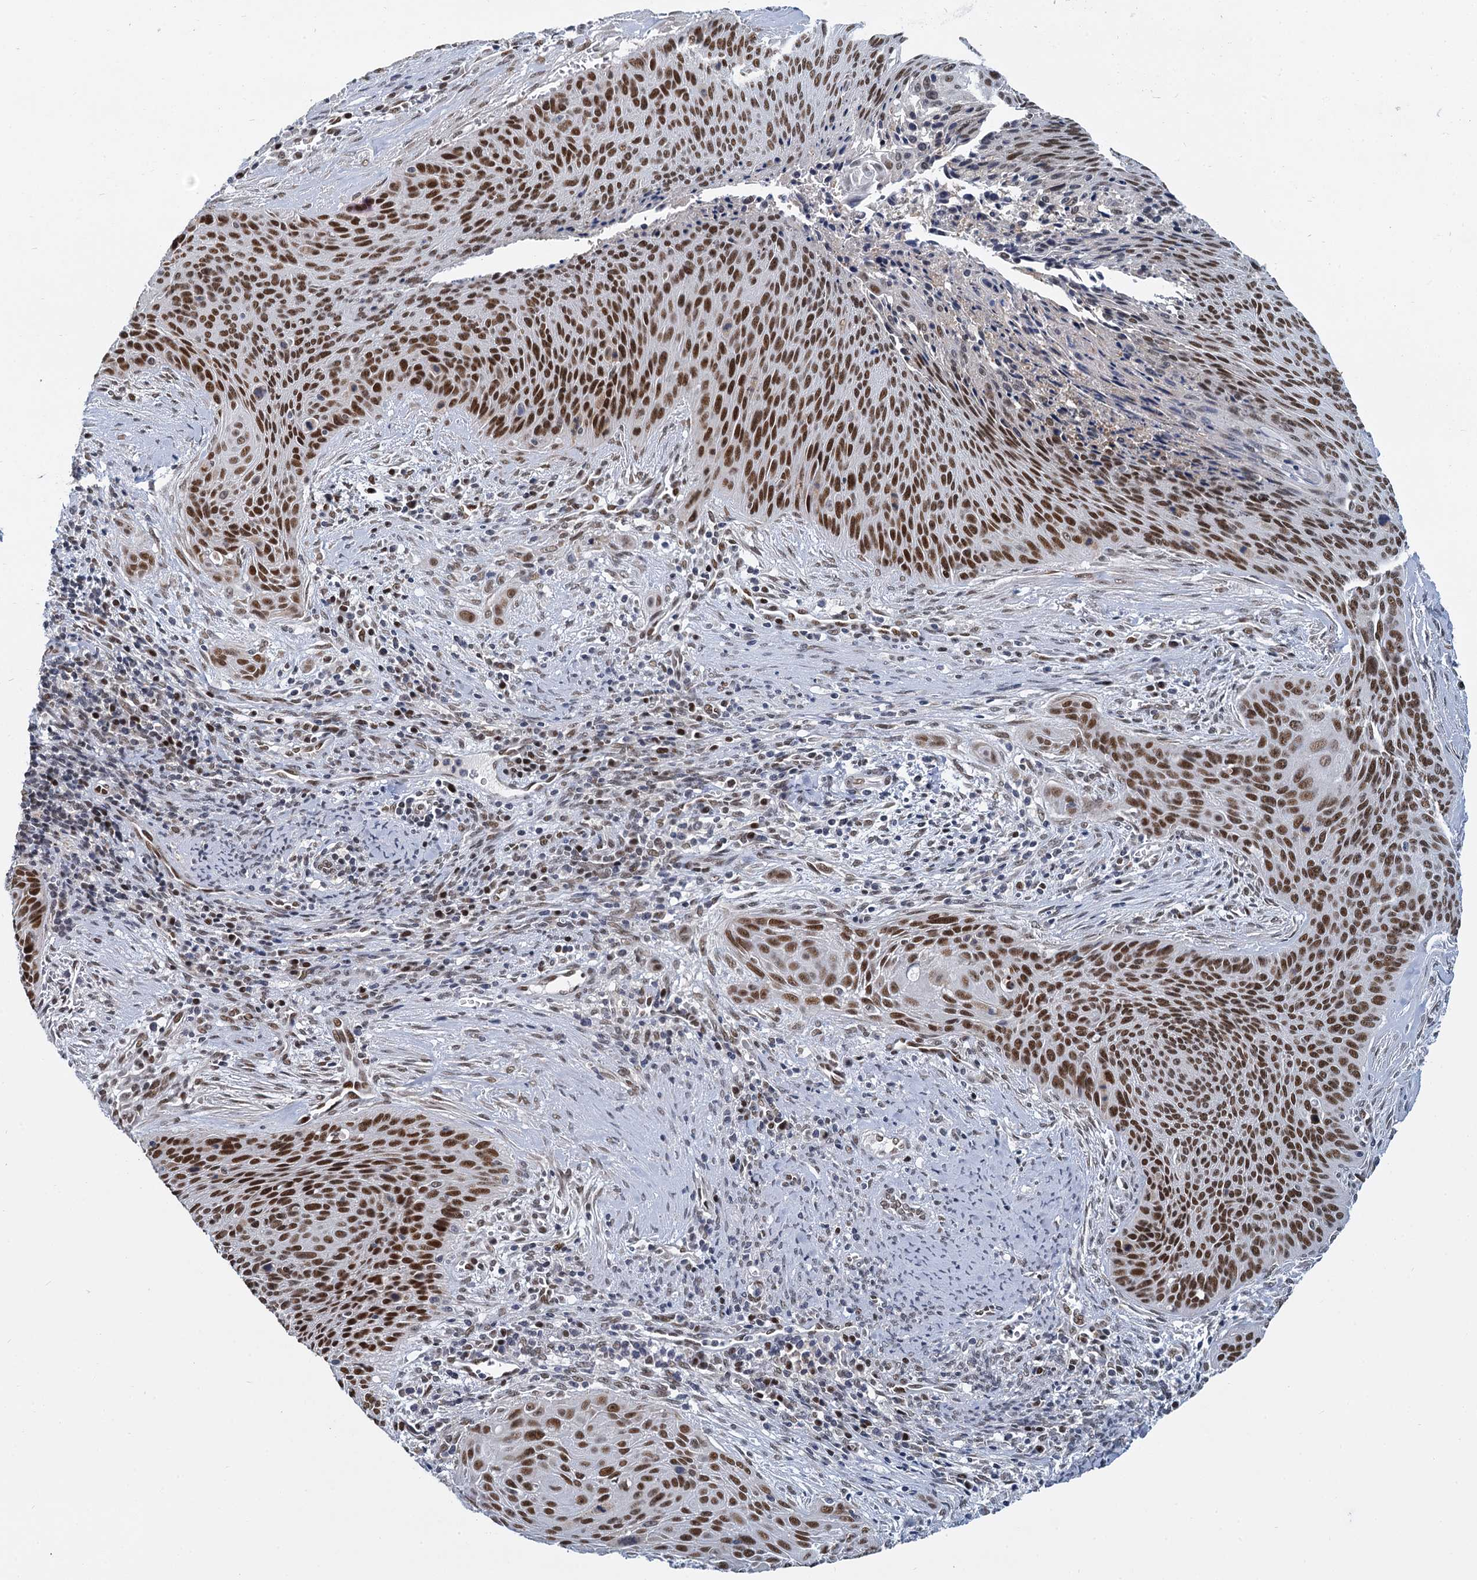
{"staining": {"intensity": "strong", "quantity": ">75%", "location": "nuclear"}, "tissue": "cervical cancer", "cell_type": "Tumor cells", "image_type": "cancer", "snomed": [{"axis": "morphology", "description": "Squamous cell carcinoma, NOS"}, {"axis": "topography", "description": "Cervix"}], "caption": "Tumor cells show high levels of strong nuclear positivity in approximately >75% of cells in squamous cell carcinoma (cervical).", "gene": "RPRD1A", "patient": {"sex": "female", "age": 55}}